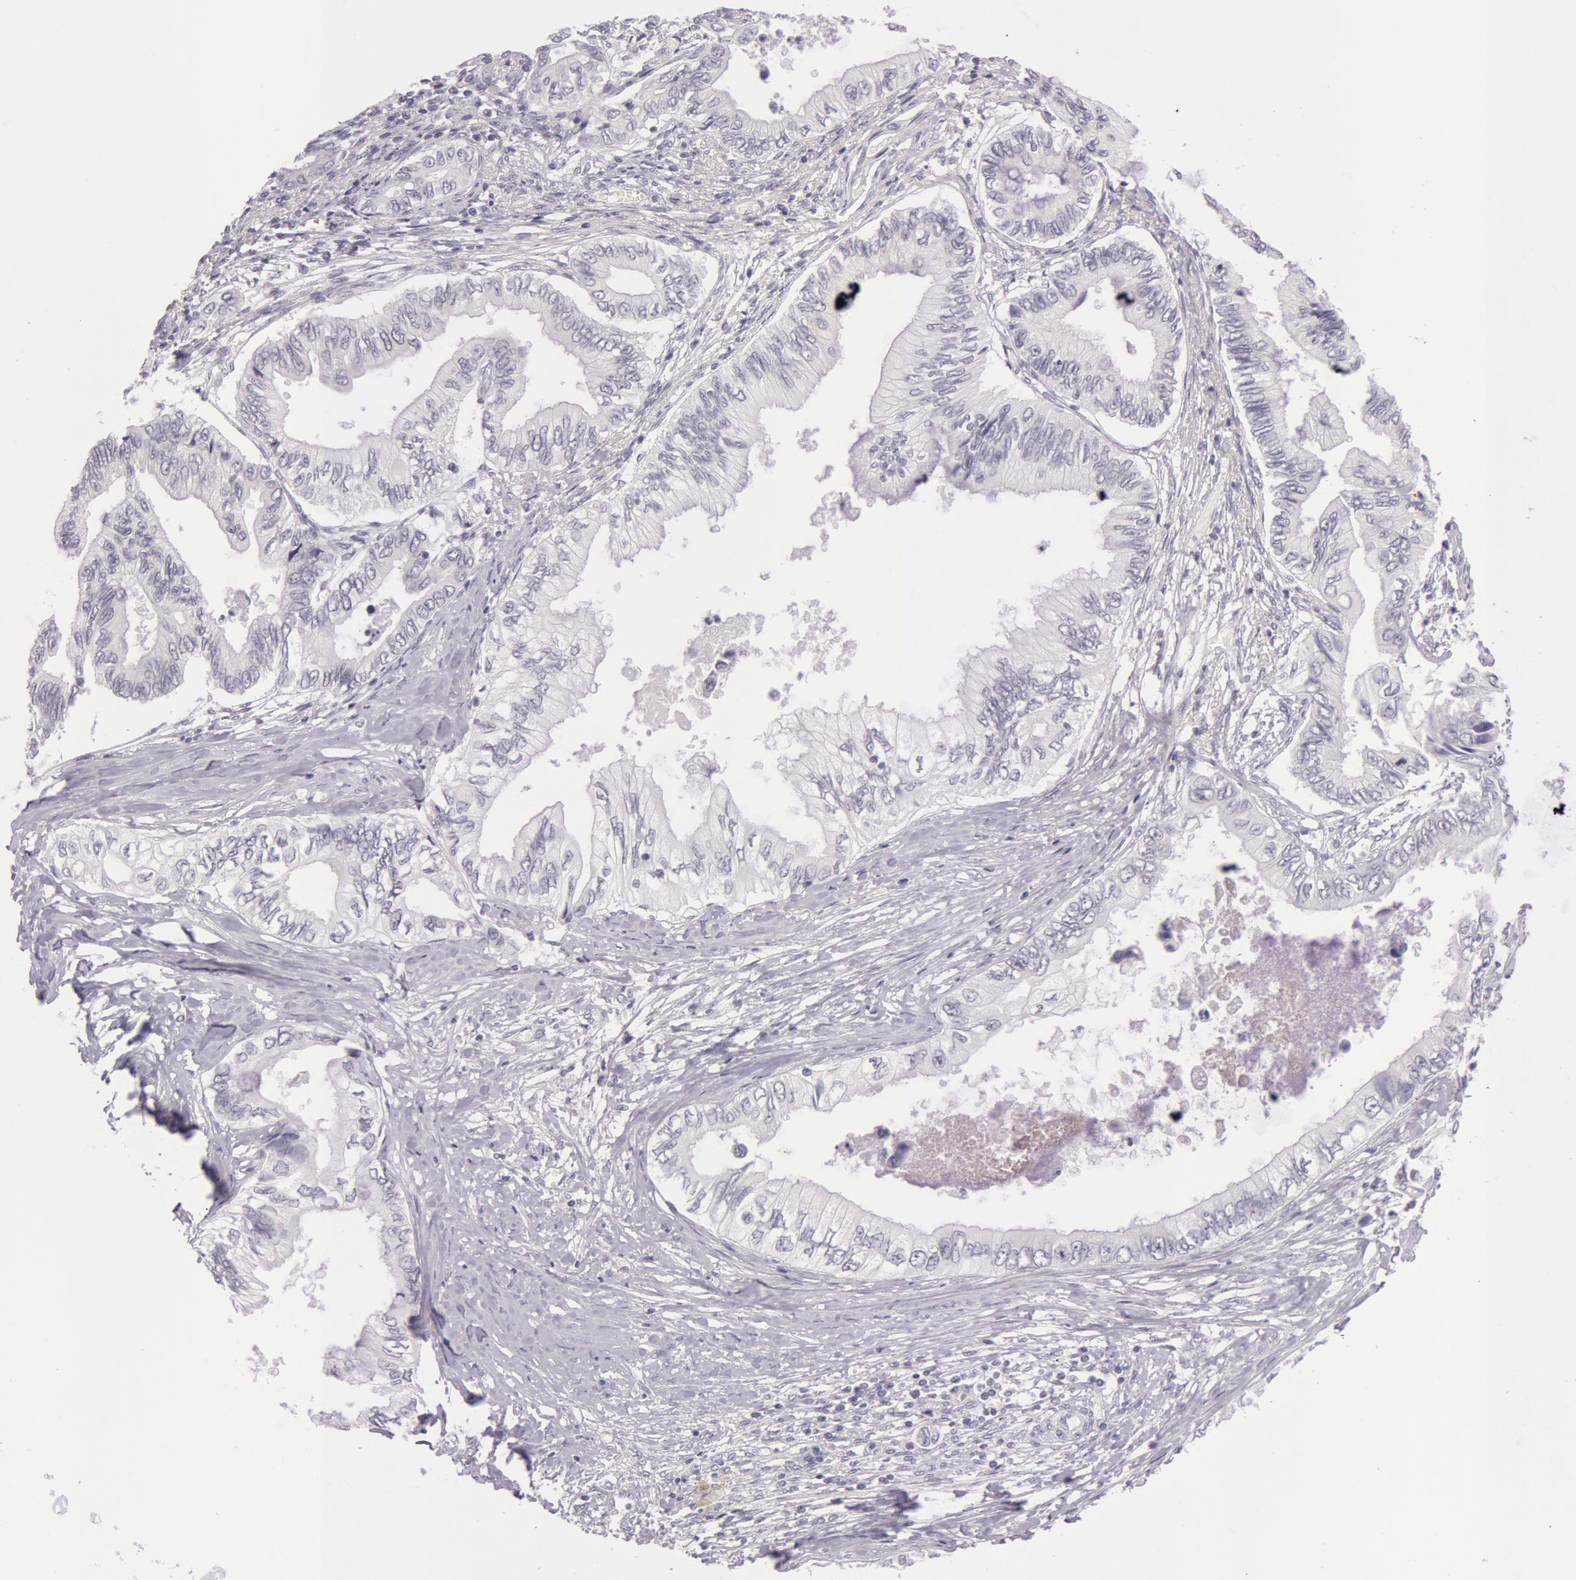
{"staining": {"intensity": "negative", "quantity": "none", "location": "none"}, "tissue": "pancreatic cancer", "cell_type": "Tumor cells", "image_type": "cancer", "snomed": [{"axis": "morphology", "description": "Adenocarcinoma, NOS"}, {"axis": "topography", "description": "Pancreas"}], "caption": "The histopathology image demonstrates no significant positivity in tumor cells of adenocarcinoma (pancreatic).", "gene": "RBMY1F", "patient": {"sex": "female", "age": 66}}